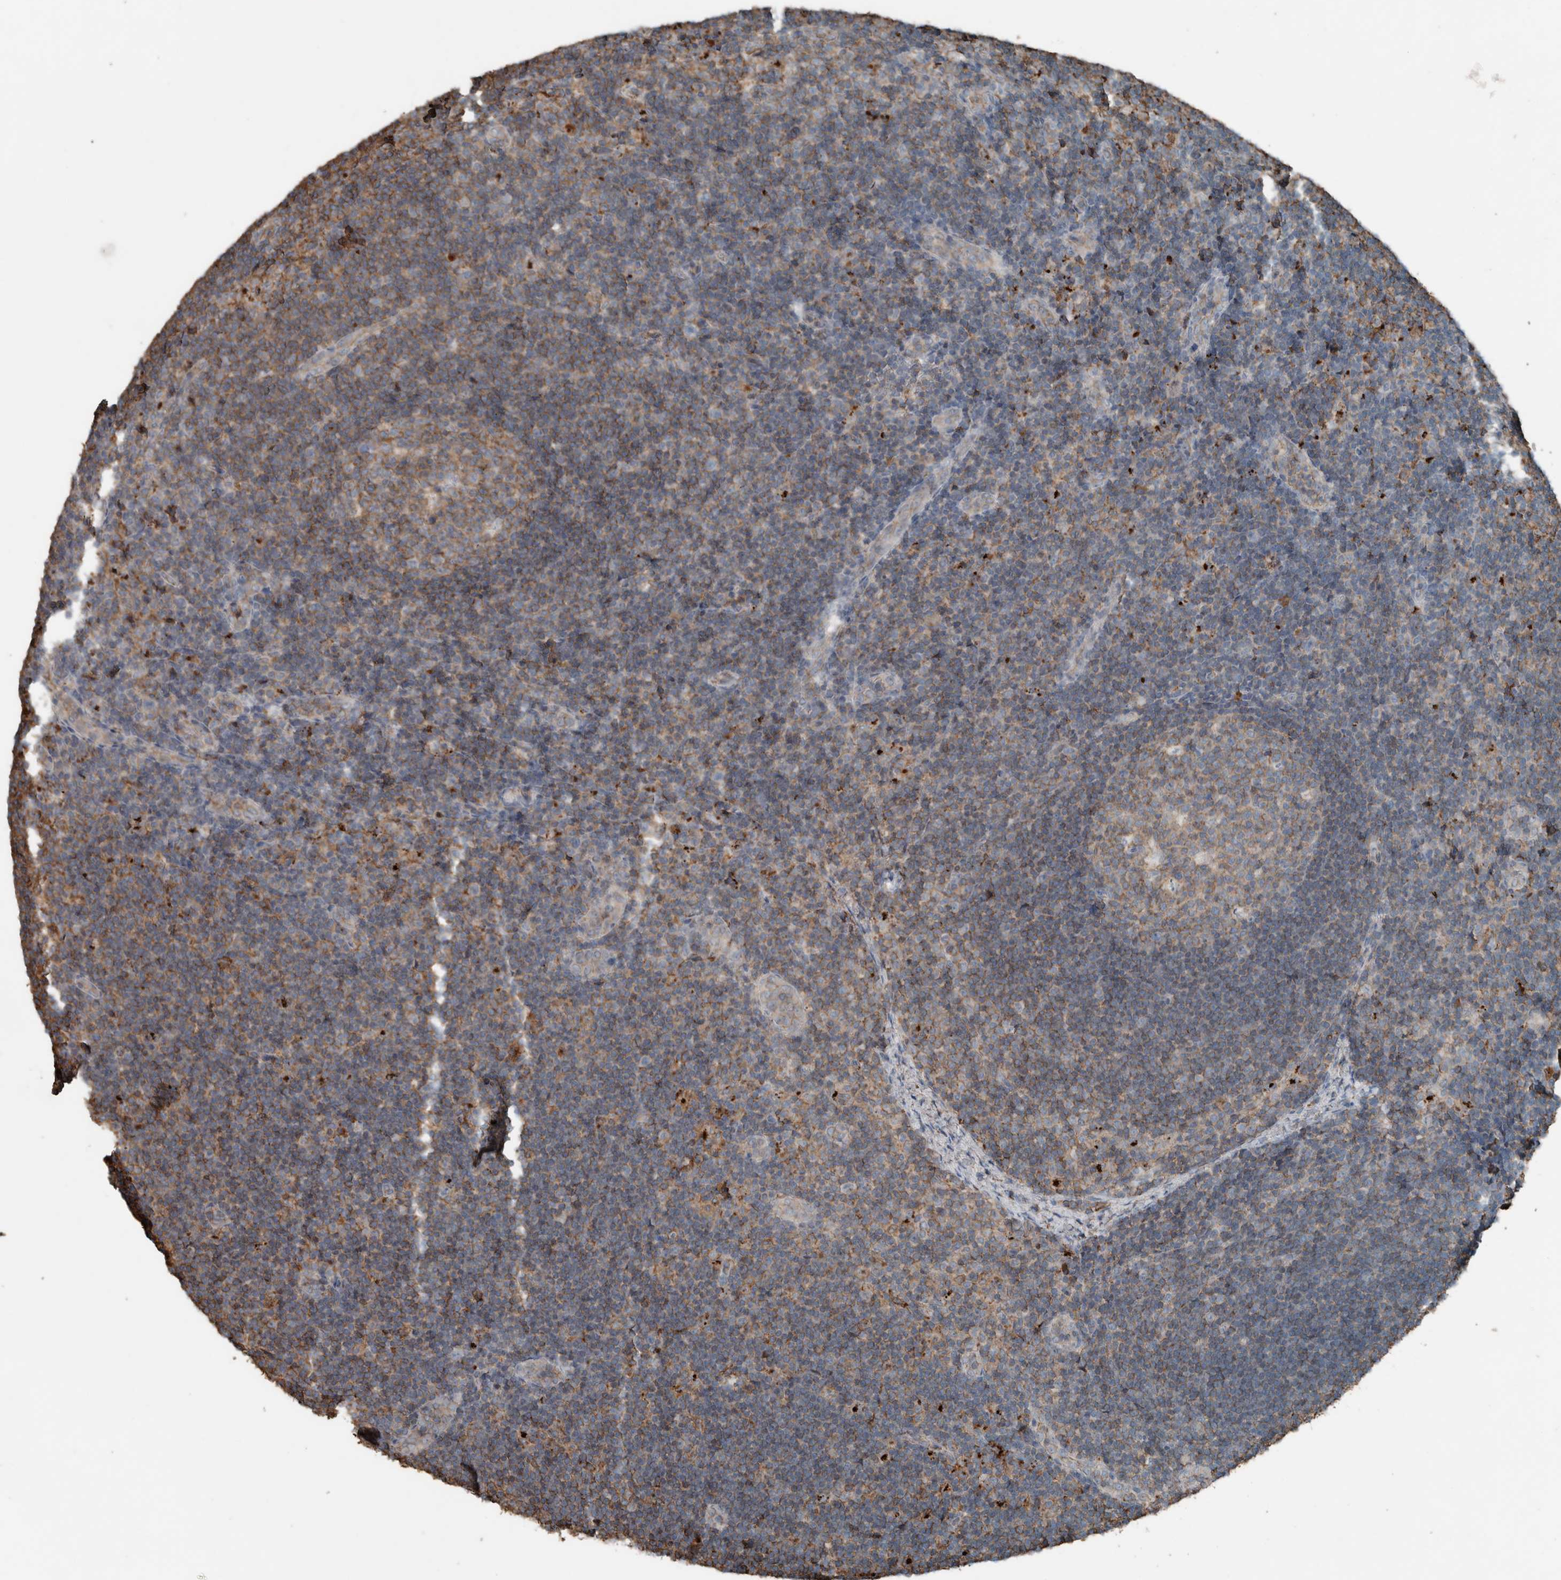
{"staining": {"intensity": "weak", "quantity": "25%-75%", "location": "cytoplasmic/membranous"}, "tissue": "lymph node", "cell_type": "Germinal center cells", "image_type": "normal", "snomed": [{"axis": "morphology", "description": "Normal tissue, NOS"}, {"axis": "topography", "description": "Lymph node"}], "caption": "Brown immunohistochemical staining in normal human lymph node shows weak cytoplasmic/membranous staining in about 25%-75% of germinal center cells.", "gene": "USP34", "patient": {"sex": "female", "age": 22}}